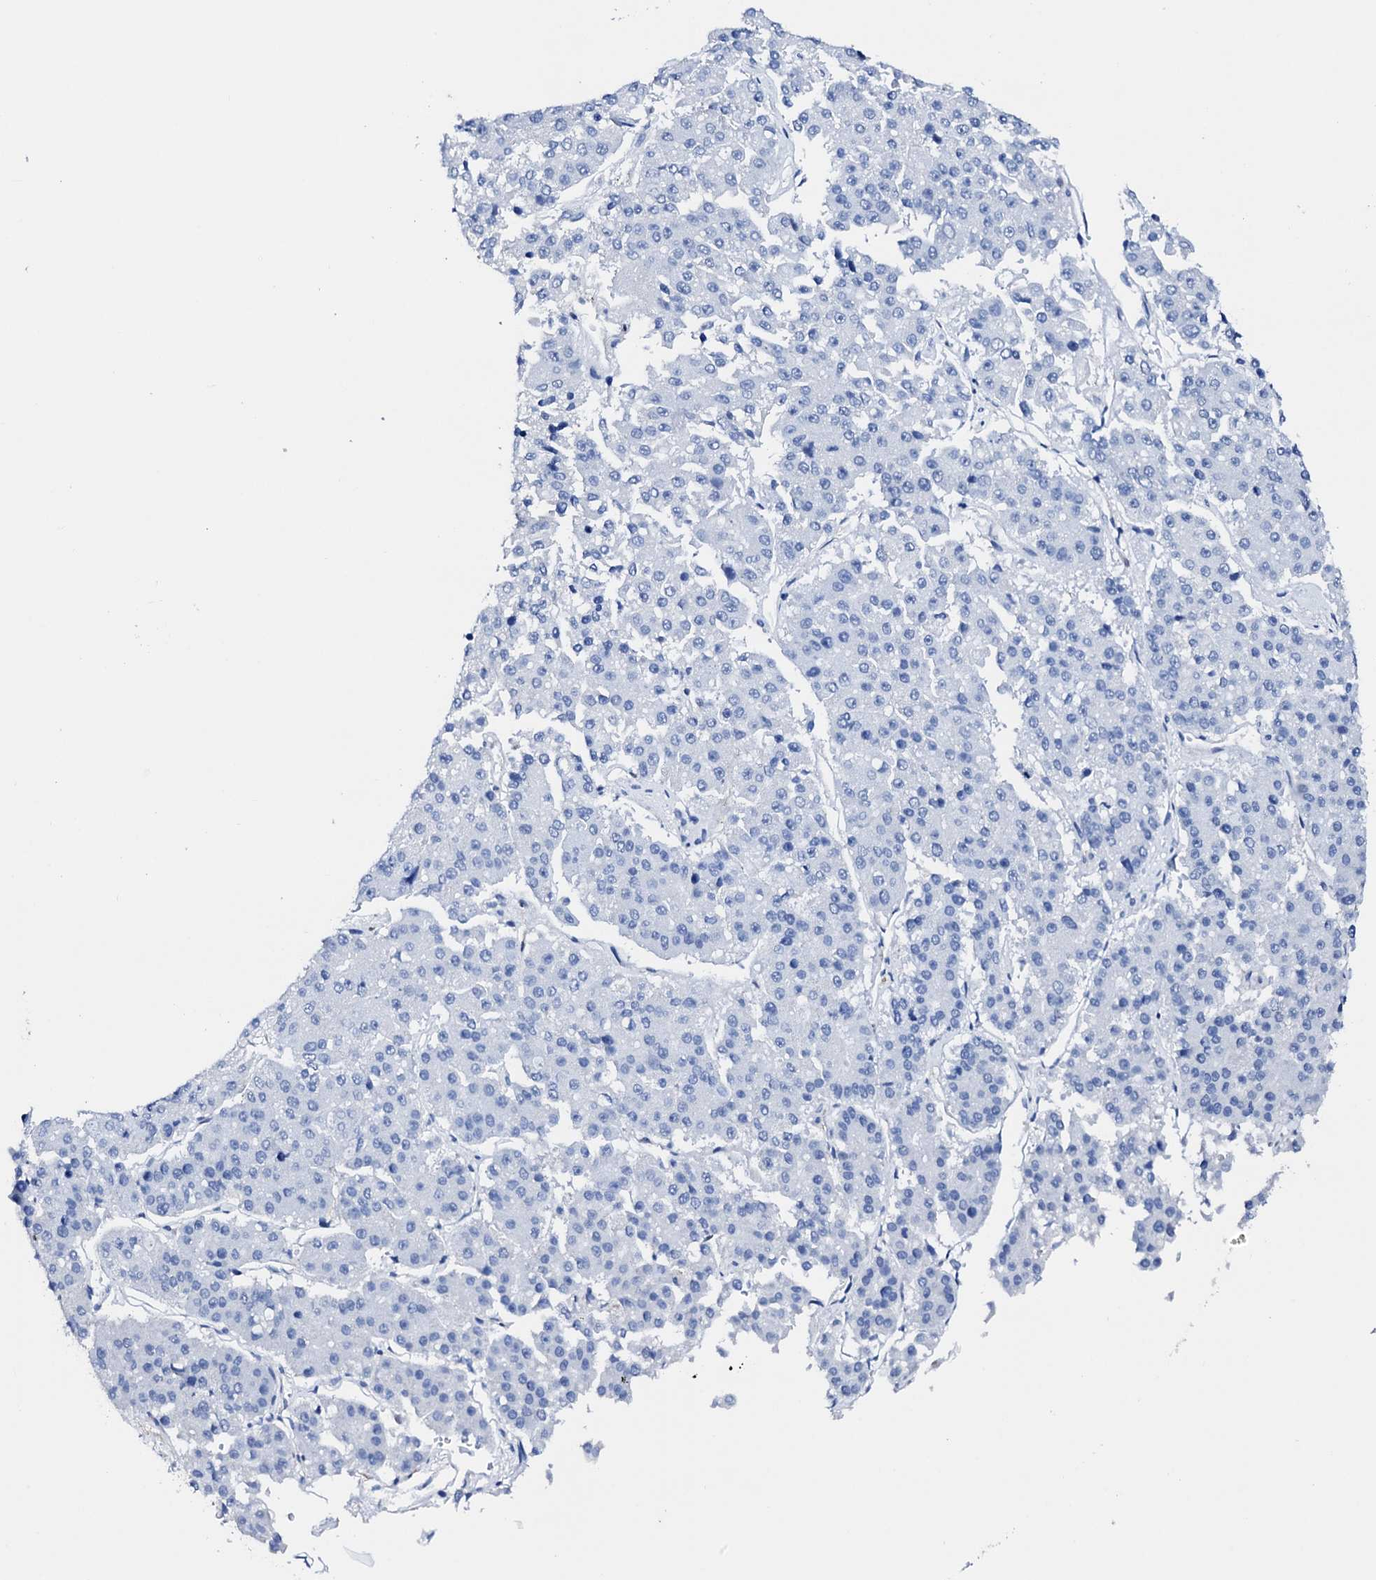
{"staining": {"intensity": "negative", "quantity": "none", "location": "none"}, "tissue": "pancreatic cancer", "cell_type": "Tumor cells", "image_type": "cancer", "snomed": [{"axis": "morphology", "description": "Adenocarcinoma, NOS"}, {"axis": "topography", "description": "Pancreas"}], "caption": "There is no significant positivity in tumor cells of pancreatic cancer.", "gene": "NRIP2", "patient": {"sex": "male", "age": 50}}